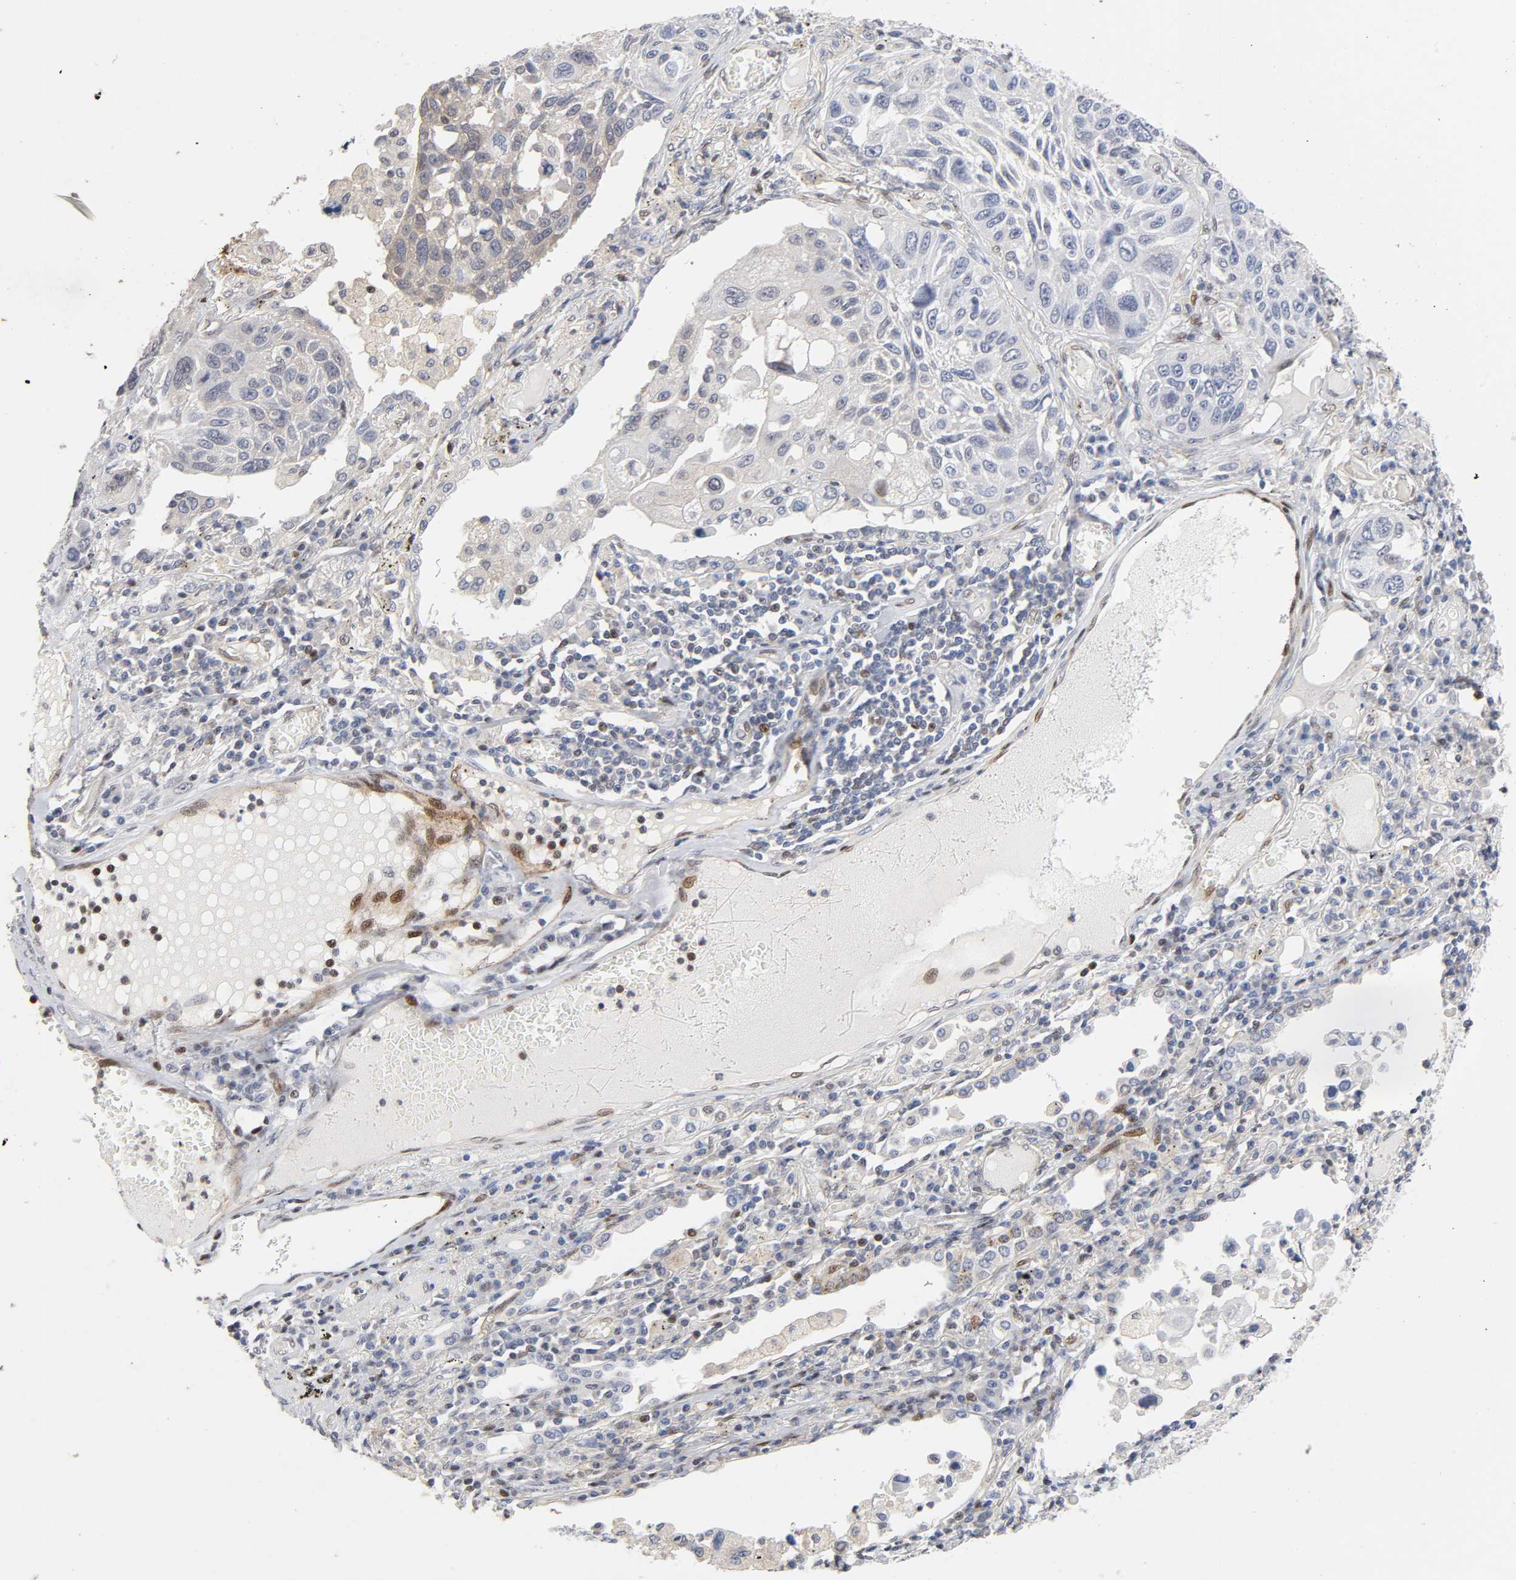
{"staining": {"intensity": "negative", "quantity": "none", "location": "none"}, "tissue": "lung cancer", "cell_type": "Tumor cells", "image_type": "cancer", "snomed": [{"axis": "morphology", "description": "Squamous cell carcinoma, NOS"}, {"axis": "topography", "description": "Lung"}], "caption": "Tumor cells are negative for protein expression in human lung cancer.", "gene": "STK38", "patient": {"sex": "male", "age": 71}}